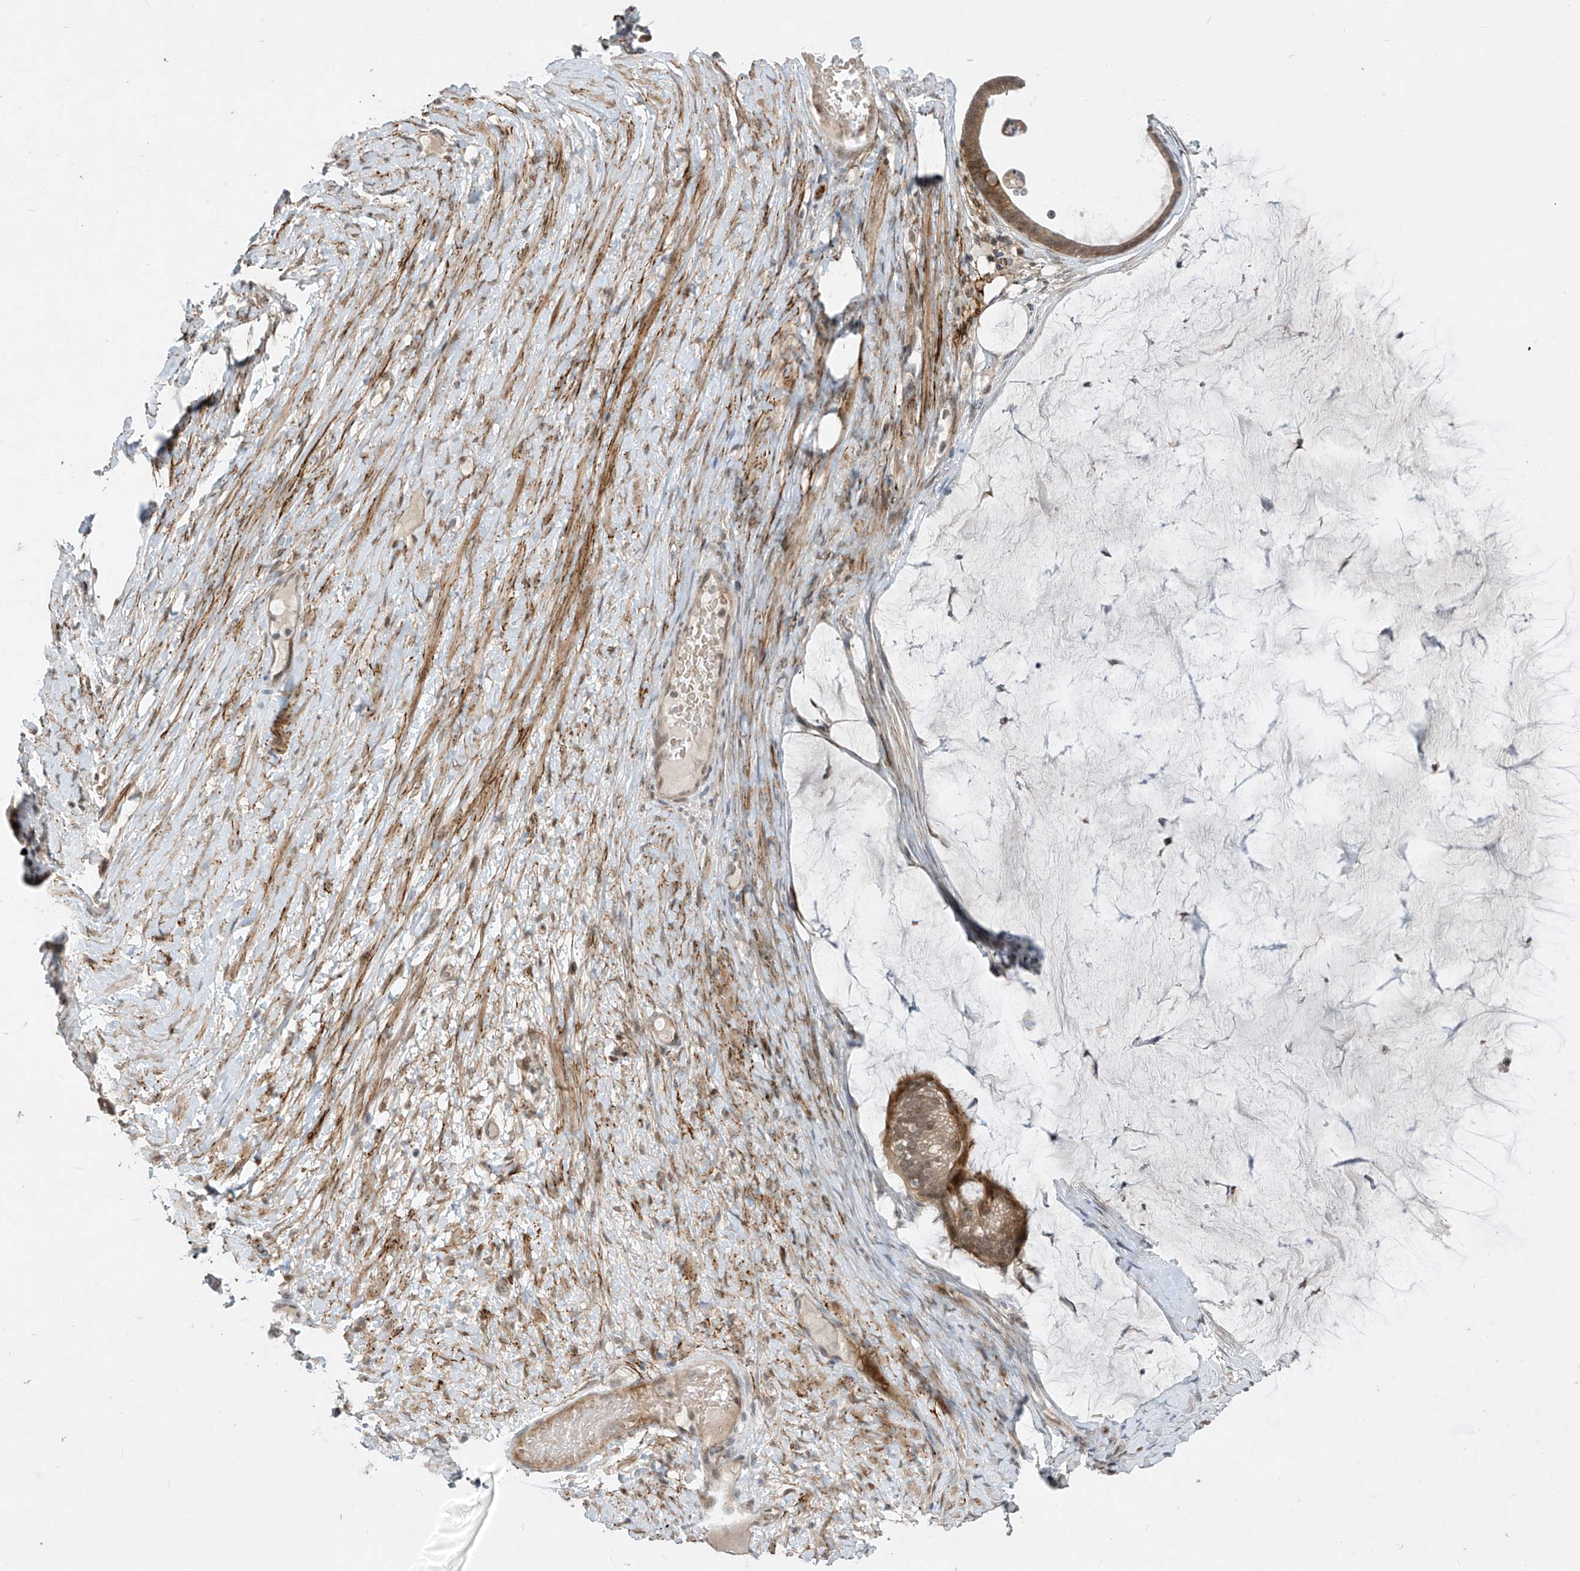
{"staining": {"intensity": "moderate", "quantity": ">75%", "location": "cytoplasmic/membranous,nuclear"}, "tissue": "ovarian cancer", "cell_type": "Tumor cells", "image_type": "cancer", "snomed": [{"axis": "morphology", "description": "Cystadenocarcinoma, mucinous, NOS"}, {"axis": "topography", "description": "Ovary"}], "caption": "Protein staining displays moderate cytoplasmic/membranous and nuclear expression in approximately >75% of tumor cells in ovarian mucinous cystadenocarcinoma.", "gene": "LAGE3", "patient": {"sex": "female", "age": 61}}